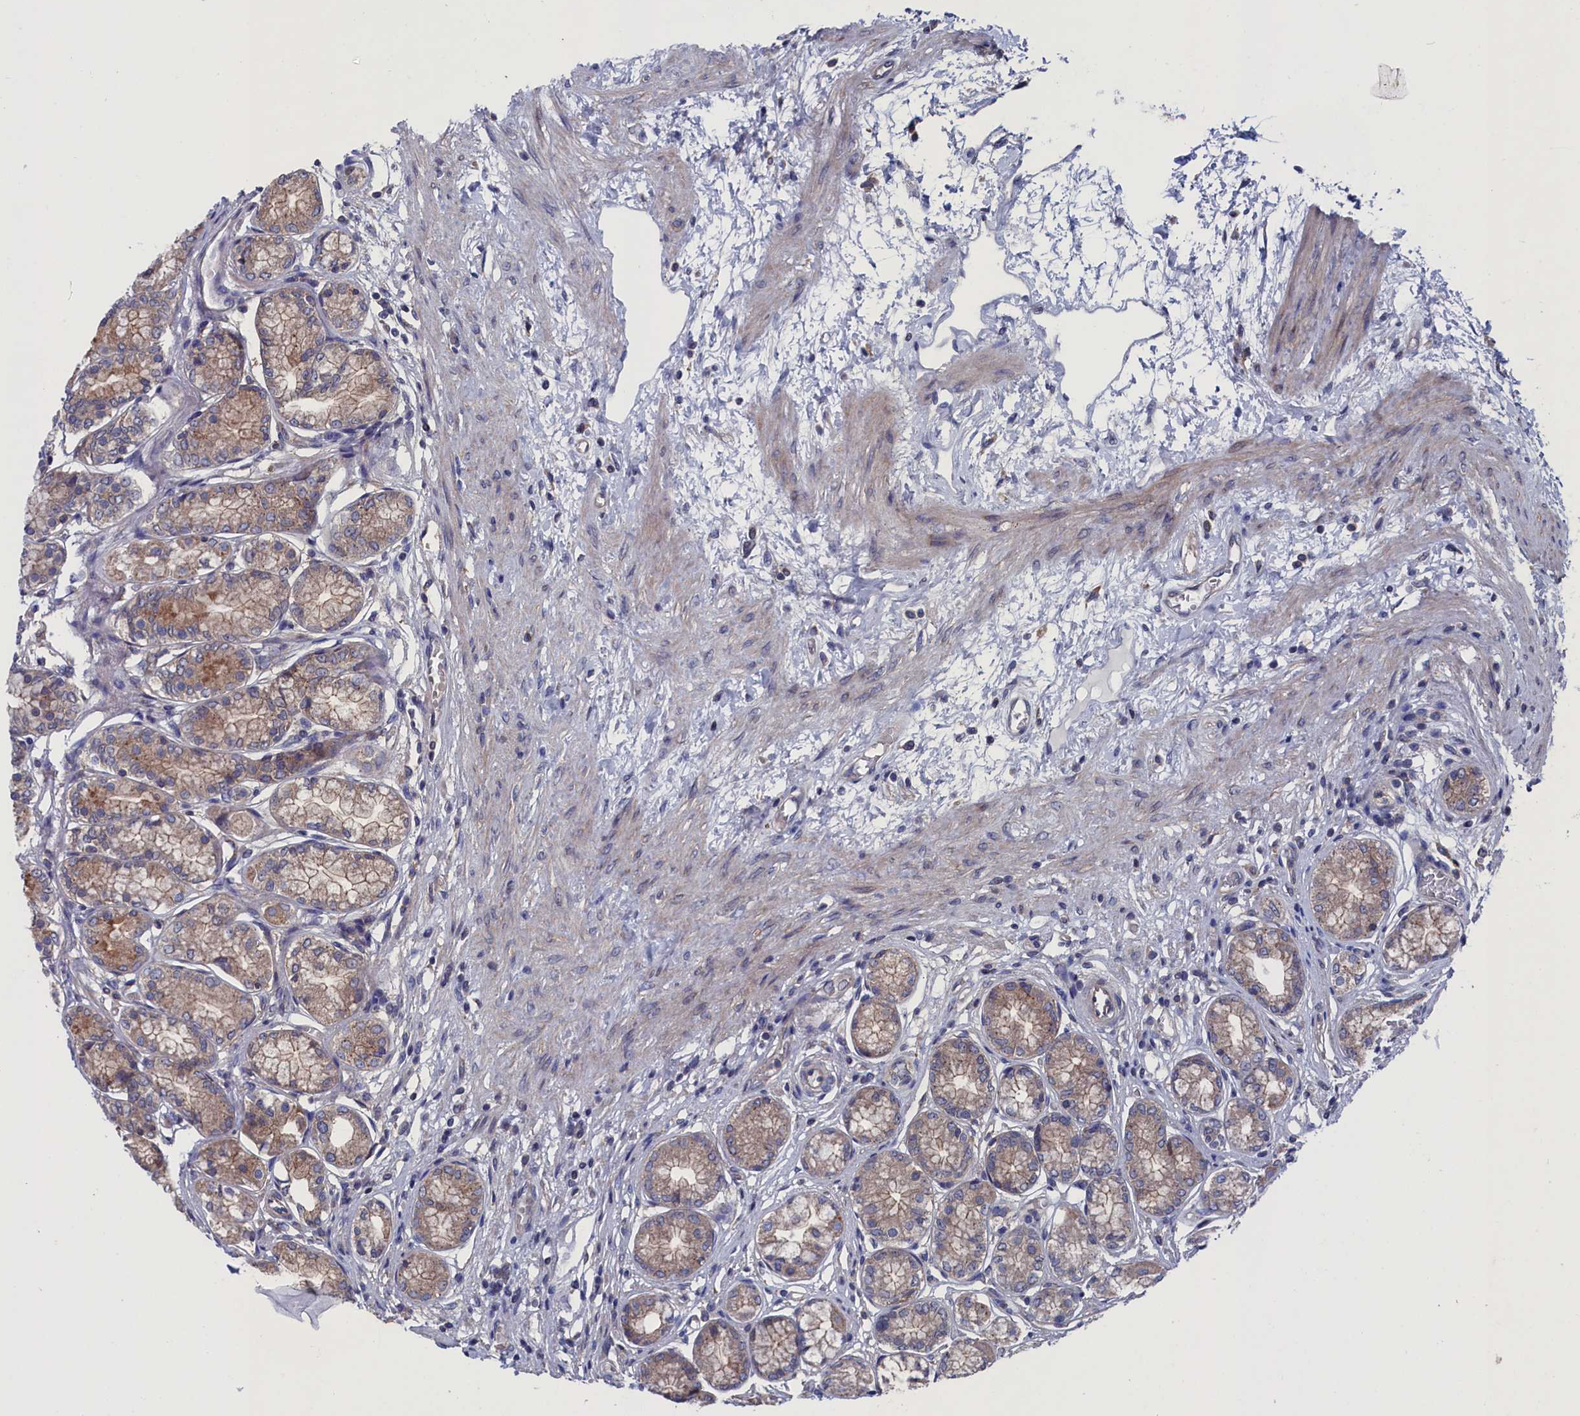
{"staining": {"intensity": "moderate", "quantity": ">75%", "location": "cytoplasmic/membranous"}, "tissue": "stomach", "cell_type": "Glandular cells", "image_type": "normal", "snomed": [{"axis": "morphology", "description": "Normal tissue, NOS"}, {"axis": "morphology", "description": "Adenocarcinoma, NOS"}, {"axis": "morphology", "description": "Adenocarcinoma, High grade"}, {"axis": "topography", "description": "Stomach, upper"}, {"axis": "topography", "description": "Stomach"}], "caption": "Protein analysis of normal stomach demonstrates moderate cytoplasmic/membranous staining in about >75% of glandular cells. The protein of interest is stained brown, and the nuclei are stained in blue (DAB IHC with brightfield microscopy, high magnification).", "gene": "SPATA13", "patient": {"sex": "female", "age": 65}}